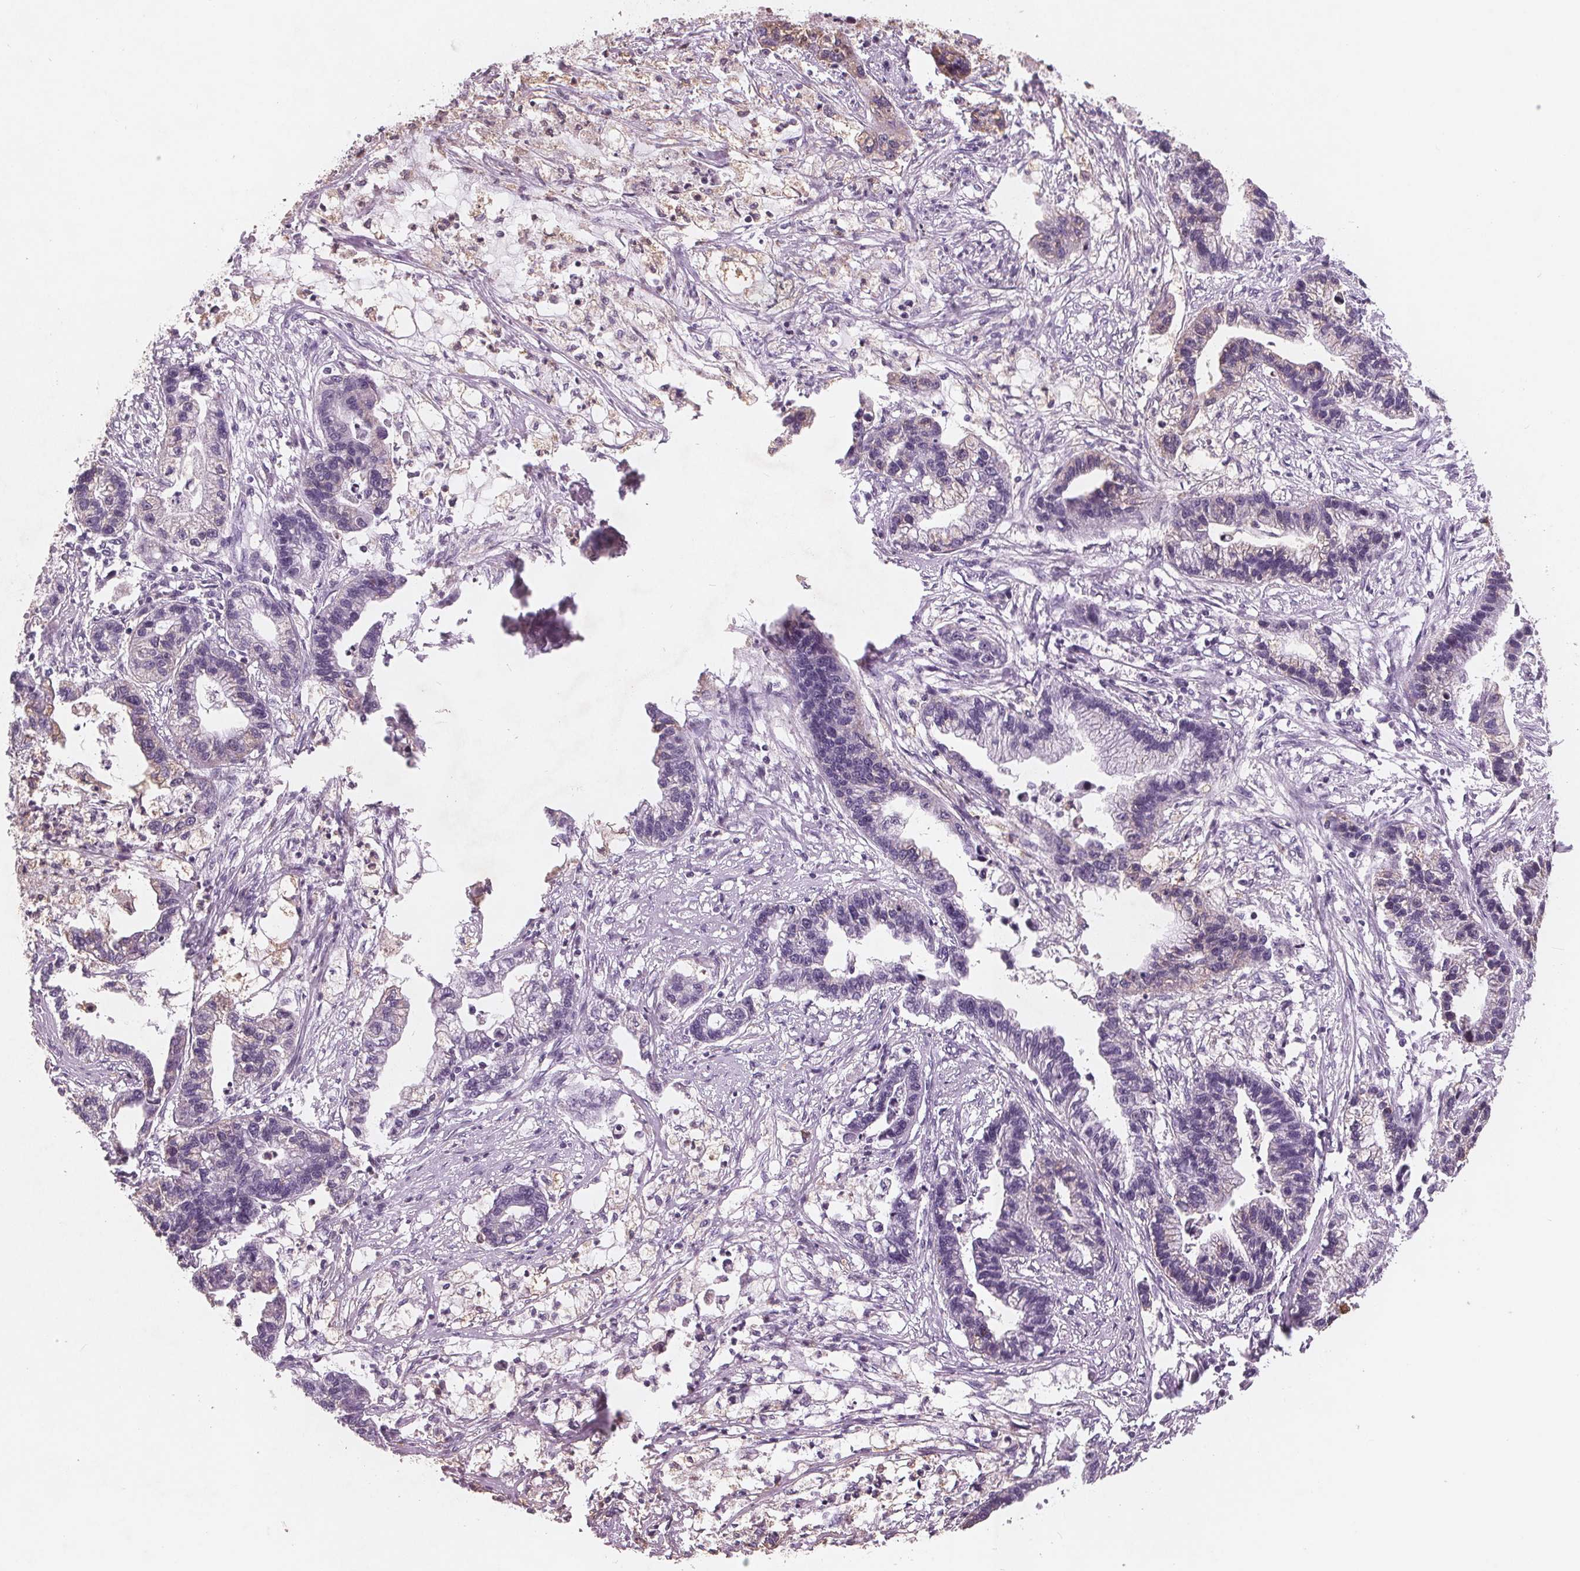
{"staining": {"intensity": "negative", "quantity": "none", "location": "none"}, "tissue": "stomach cancer", "cell_type": "Tumor cells", "image_type": "cancer", "snomed": [{"axis": "morphology", "description": "Adenocarcinoma, NOS"}, {"axis": "topography", "description": "Stomach"}], "caption": "High magnification brightfield microscopy of stomach cancer stained with DAB (3,3'-diaminobenzidine) (brown) and counterstained with hematoxylin (blue): tumor cells show no significant staining.", "gene": "PTPN14", "patient": {"sex": "male", "age": 83}}